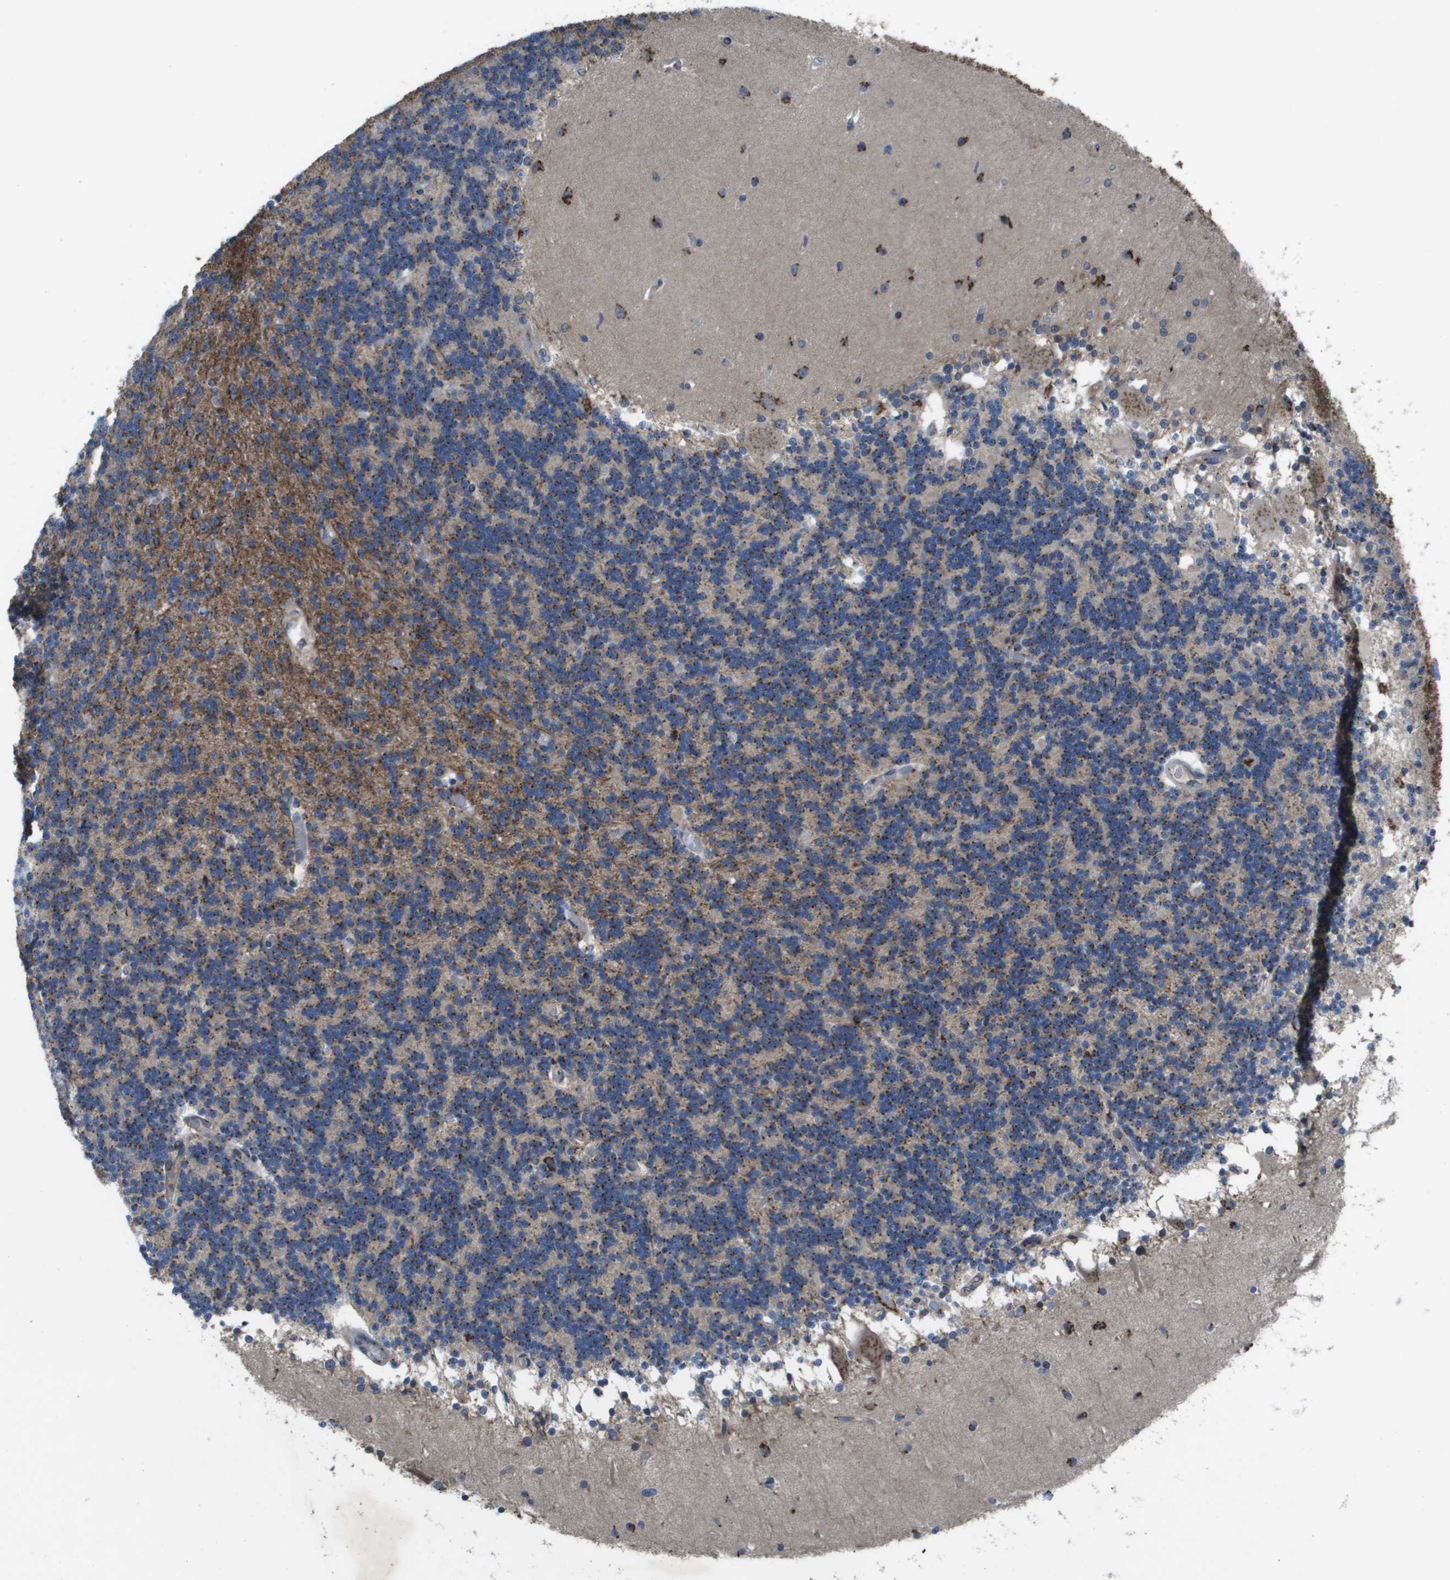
{"staining": {"intensity": "strong", "quantity": ">75%", "location": "cytoplasmic/membranous"}, "tissue": "cerebellum", "cell_type": "Cells in granular layer", "image_type": "normal", "snomed": [{"axis": "morphology", "description": "Normal tissue, NOS"}, {"axis": "topography", "description": "Cerebellum"}], "caption": "Brown immunohistochemical staining in unremarkable cerebellum reveals strong cytoplasmic/membranous expression in about >75% of cells in granular layer. (Brightfield microscopy of DAB IHC at high magnification).", "gene": "QSOX2", "patient": {"sex": "female", "age": 54}}